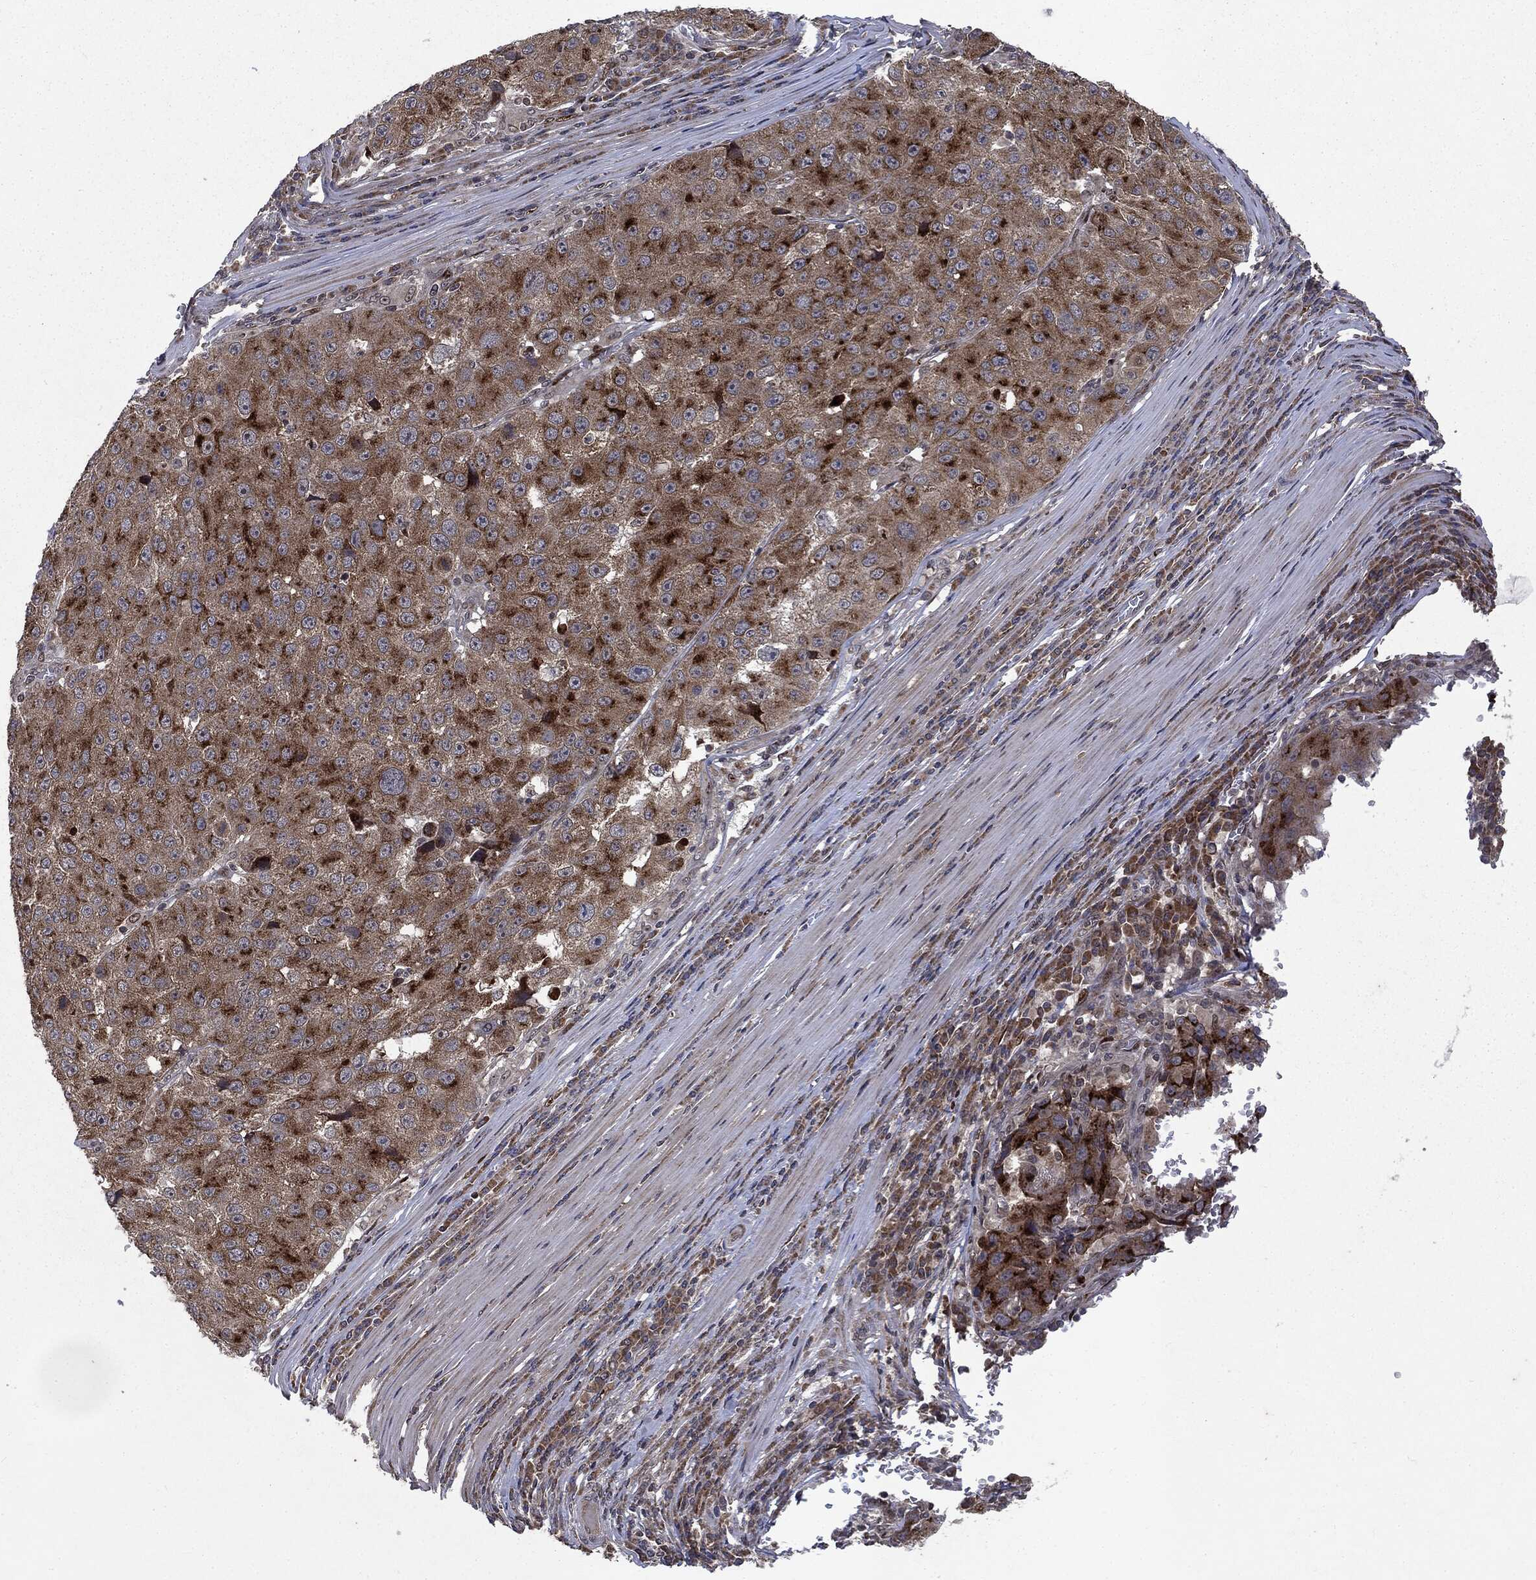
{"staining": {"intensity": "strong", "quantity": ">75%", "location": "cytoplasmic/membranous"}, "tissue": "stomach cancer", "cell_type": "Tumor cells", "image_type": "cancer", "snomed": [{"axis": "morphology", "description": "Adenocarcinoma, NOS"}, {"axis": "topography", "description": "Stomach"}], "caption": "Human stomach cancer stained with a protein marker exhibits strong staining in tumor cells.", "gene": "PLPPR2", "patient": {"sex": "male", "age": 71}}